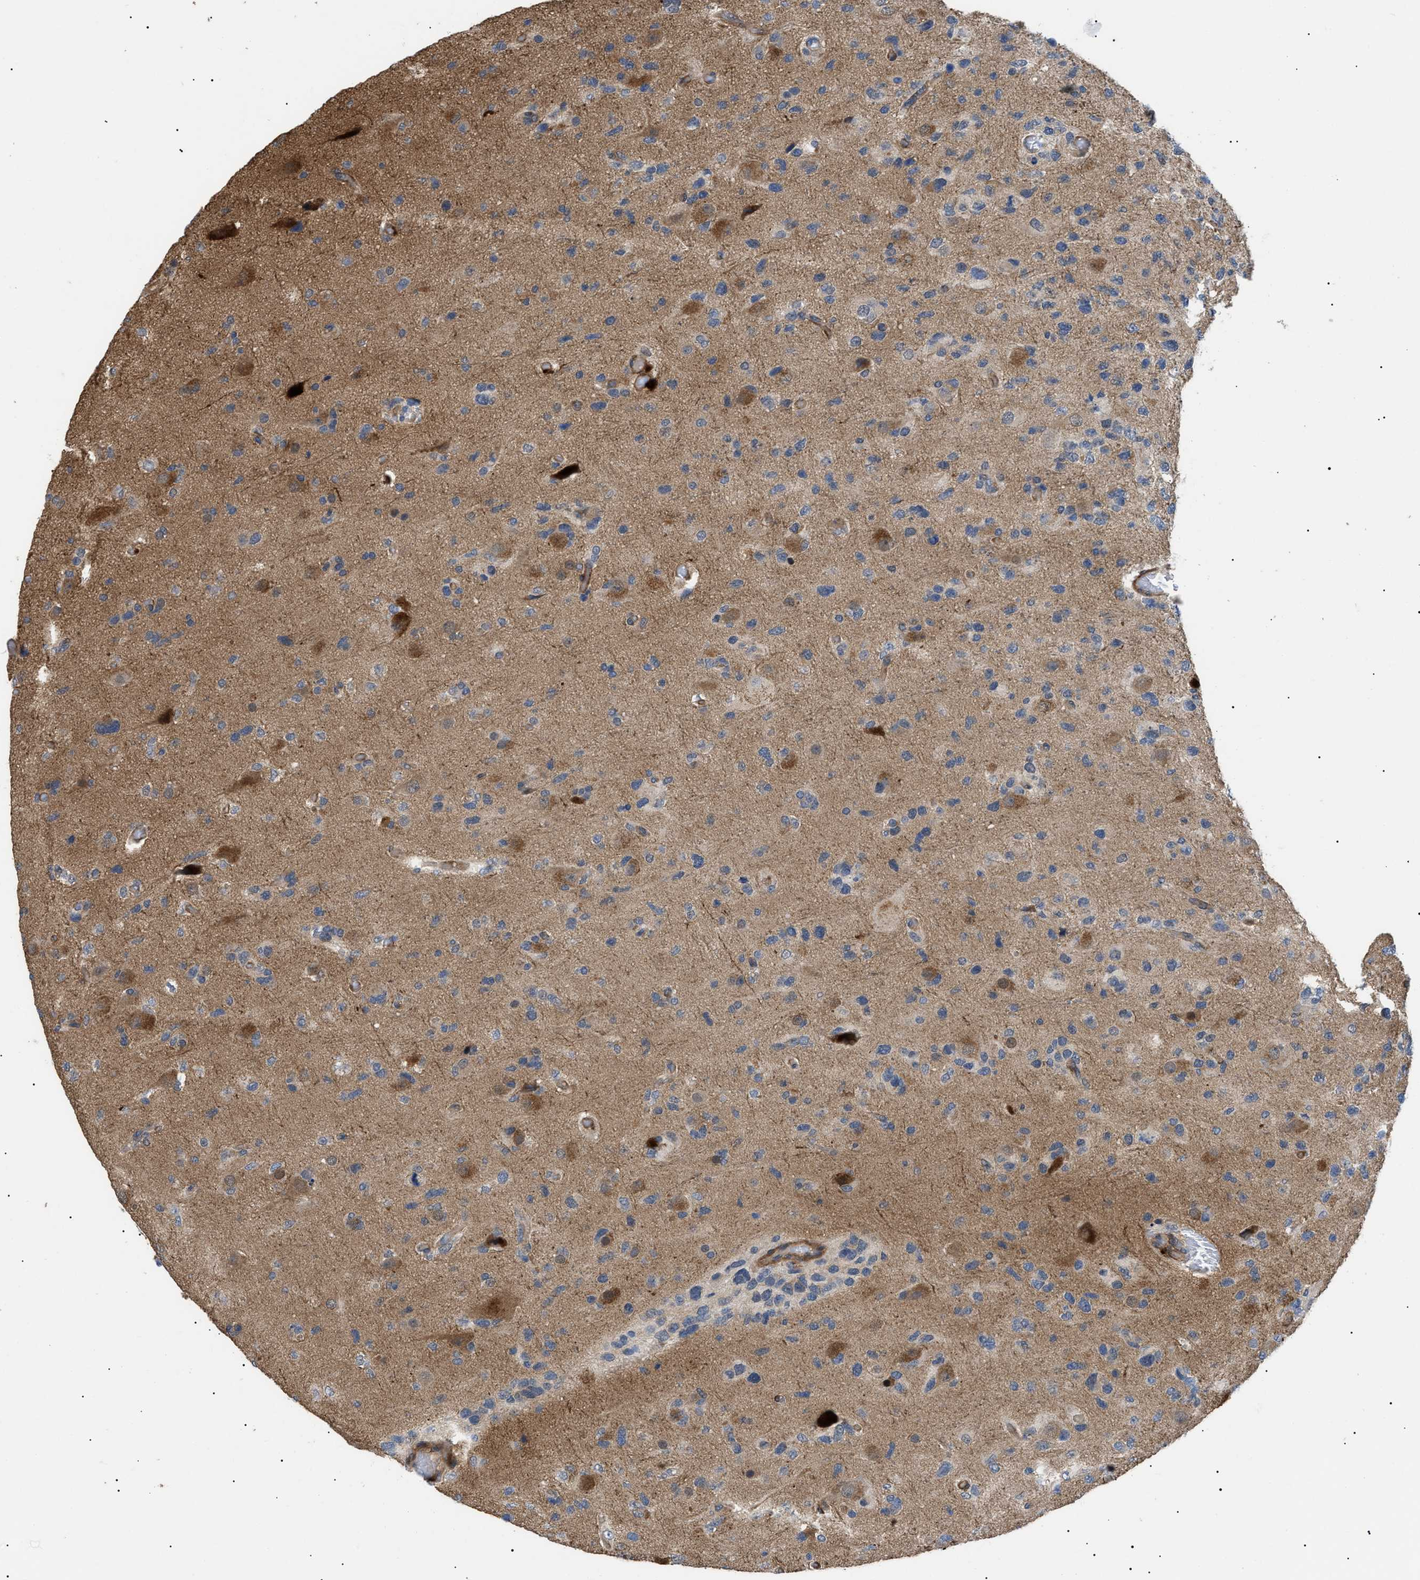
{"staining": {"intensity": "moderate", "quantity": "<25%", "location": "cytoplasmic/membranous,nuclear"}, "tissue": "glioma", "cell_type": "Tumor cells", "image_type": "cancer", "snomed": [{"axis": "morphology", "description": "Glioma, malignant, High grade"}, {"axis": "topography", "description": "Brain"}], "caption": "Immunohistochemistry (IHC) image of malignant glioma (high-grade) stained for a protein (brown), which demonstrates low levels of moderate cytoplasmic/membranous and nuclear positivity in about <25% of tumor cells.", "gene": "CRCP", "patient": {"sex": "female", "age": 58}}